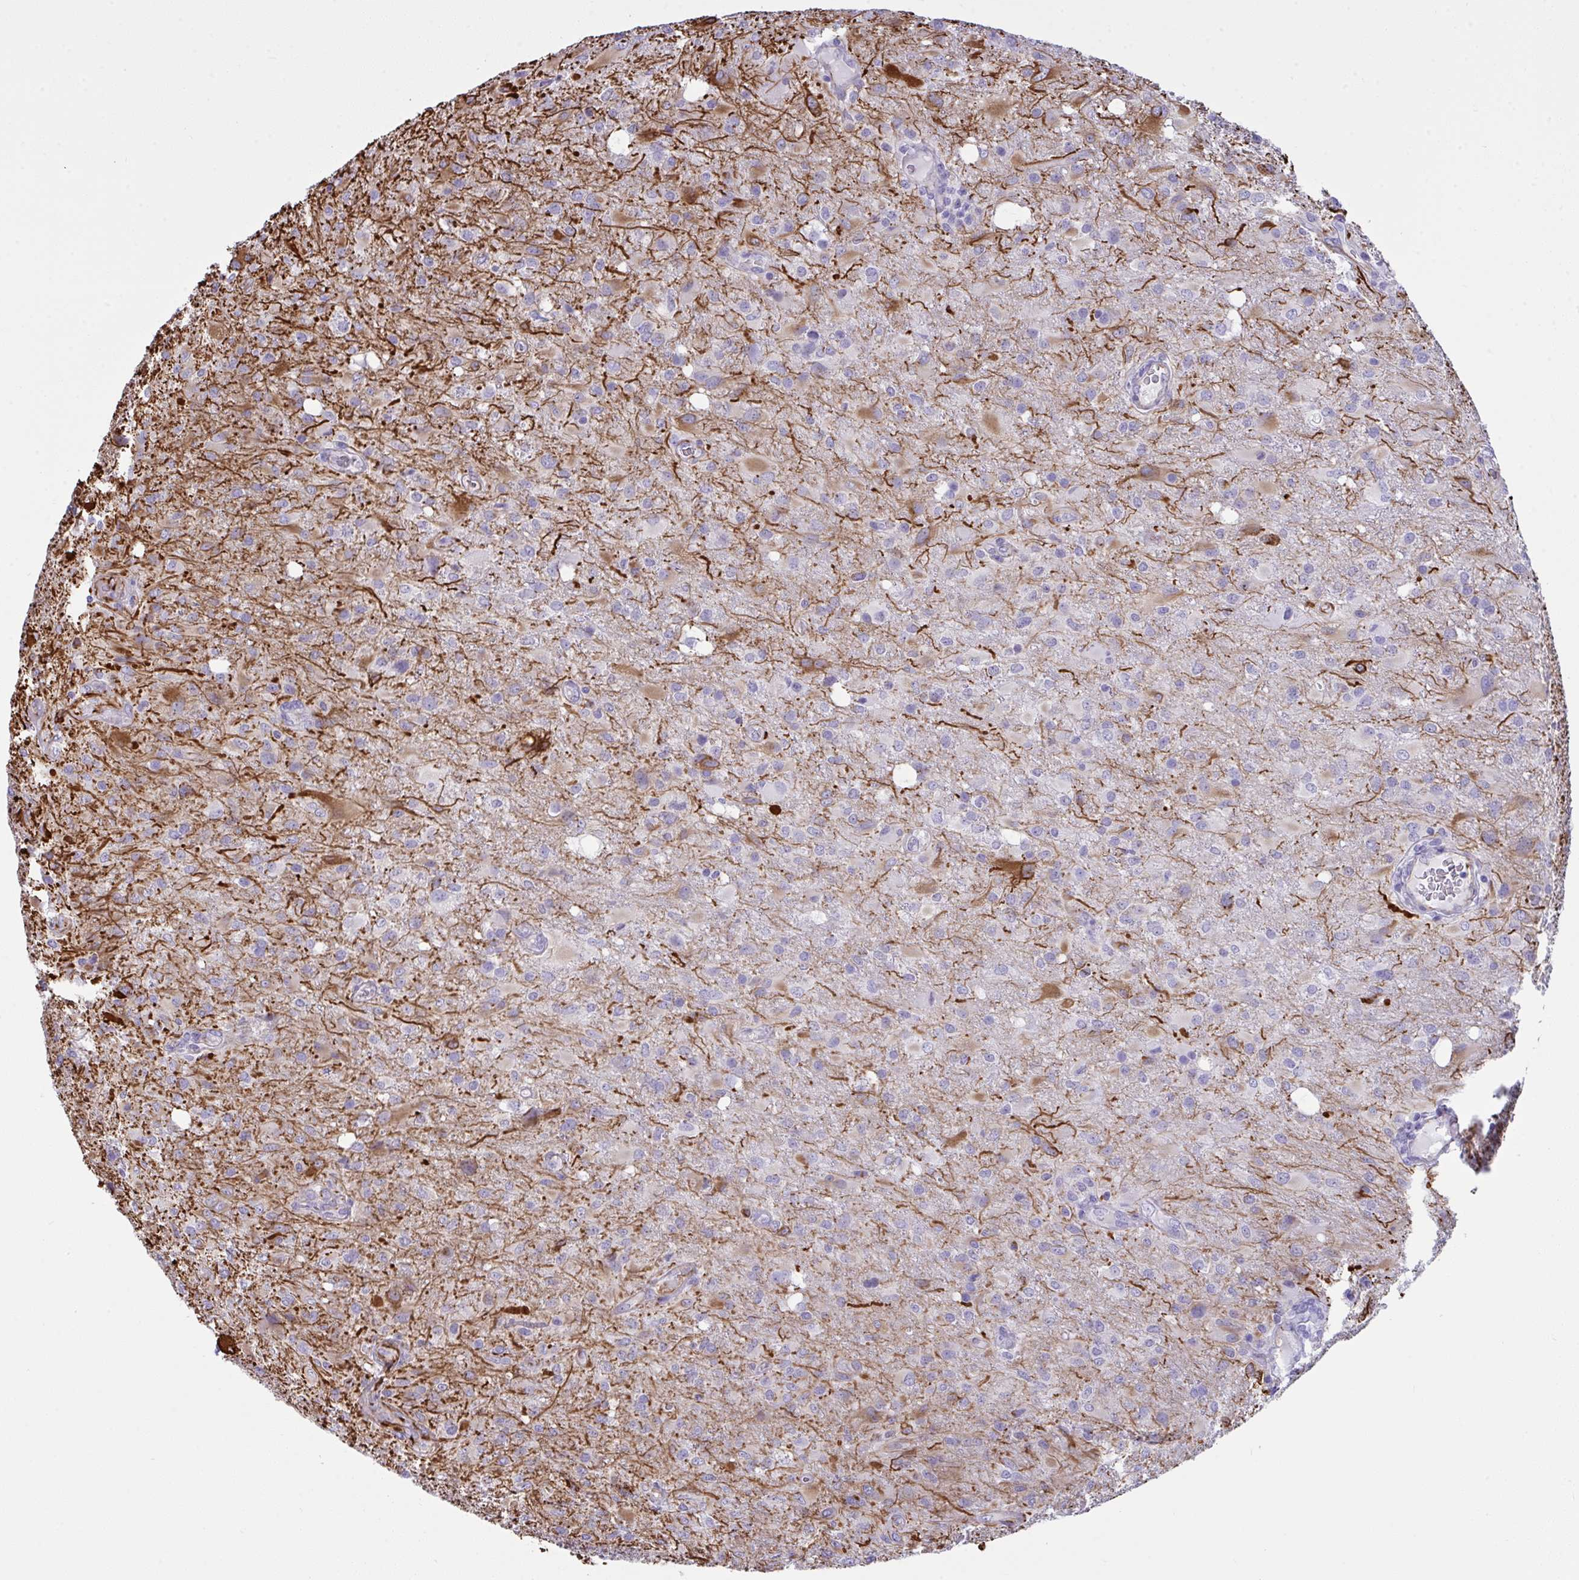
{"staining": {"intensity": "negative", "quantity": "none", "location": "none"}, "tissue": "glioma", "cell_type": "Tumor cells", "image_type": "cancer", "snomed": [{"axis": "morphology", "description": "Glioma, malignant, High grade"}, {"axis": "topography", "description": "Brain"}], "caption": "An image of glioma stained for a protein demonstrates no brown staining in tumor cells.", "gene": "SLC35B1", "patient": {"sex": "male", "age": 53}}